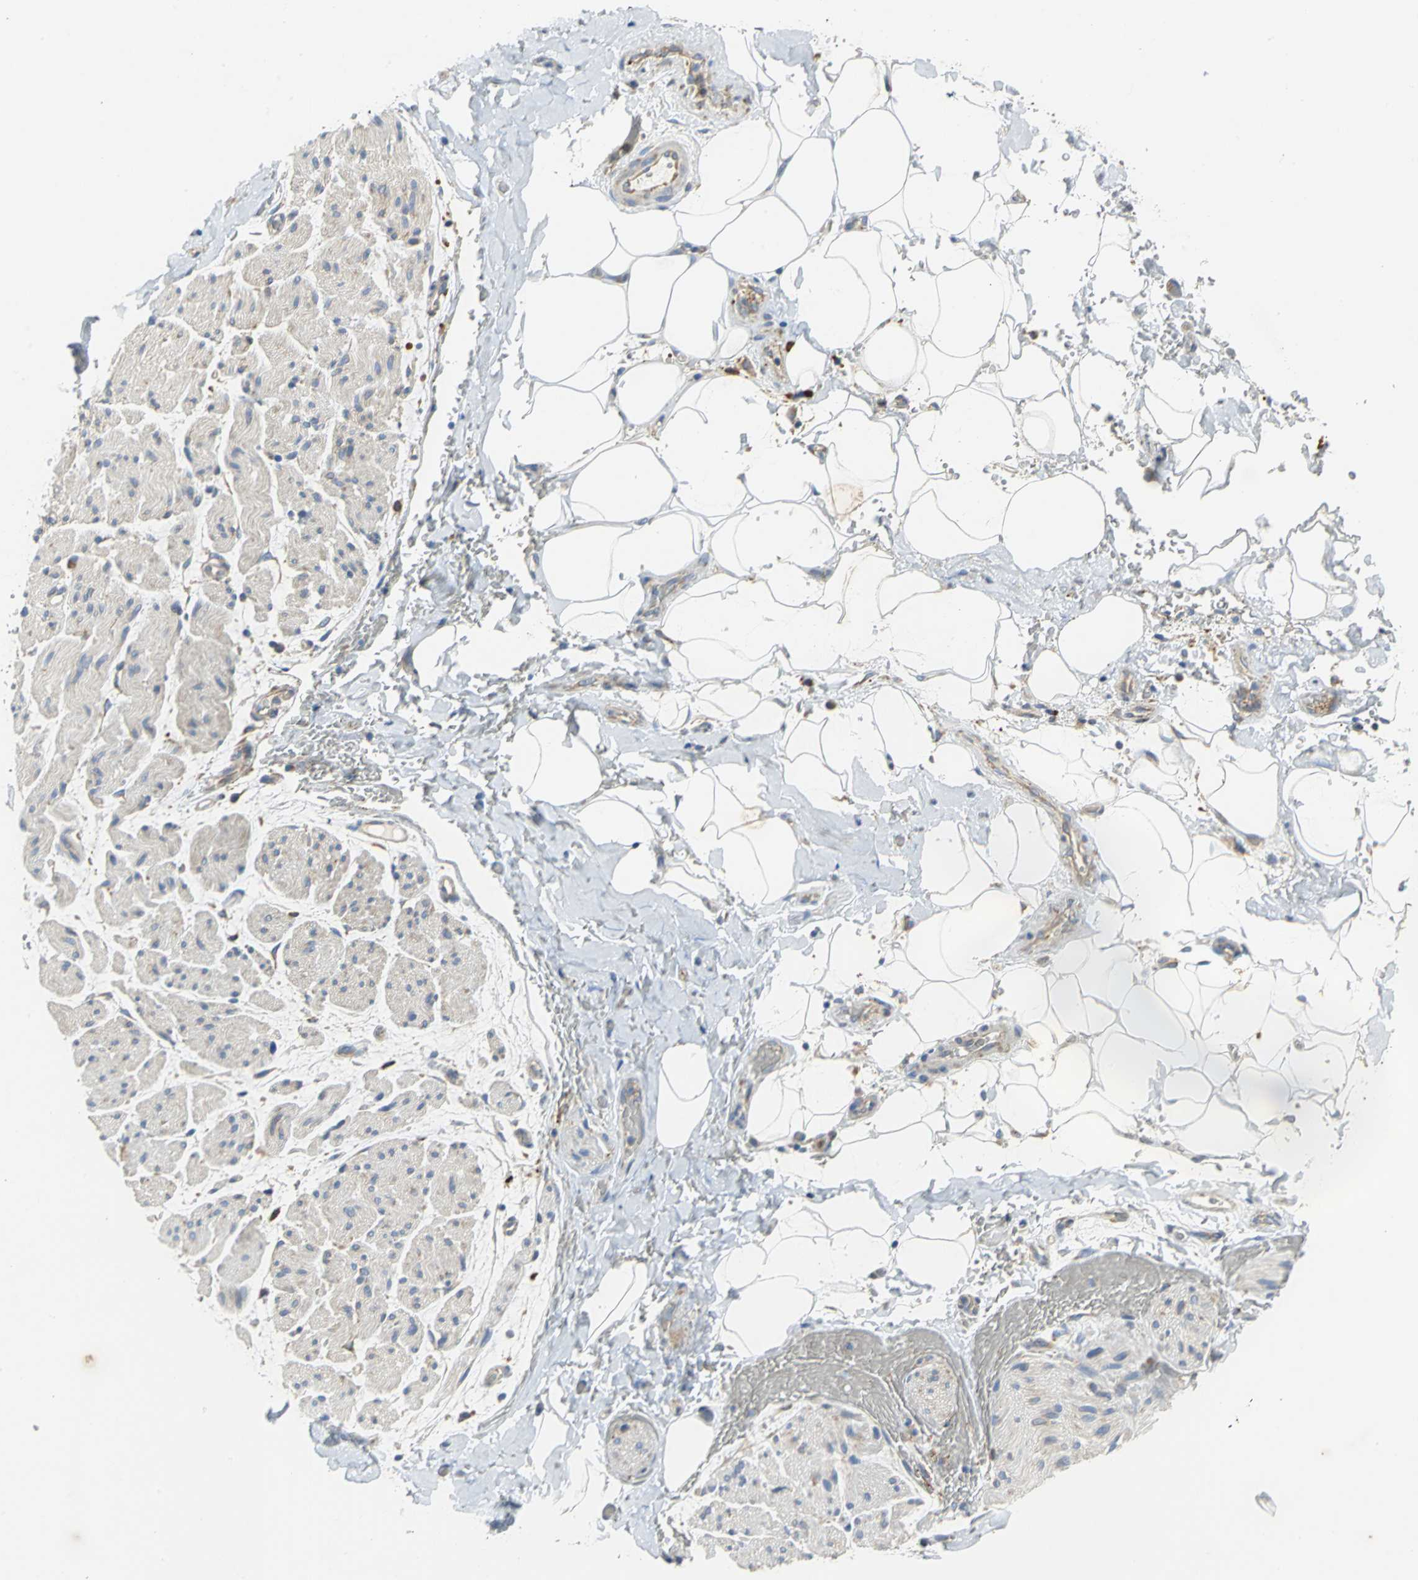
{"staining": {"intensity": "negative", "quantity": "none", "location": "none"}, "tissue": "adipose tissue", "cell_type": "Adipocytes", "image_type": "normal", "snomed": [{"axis": "morphology", "description": "Normal tissue, NOS"}, {"axis": "morphology", "description": "Cholangiocarcinoma"}, {"axis": "topography", "description": "Liver"}, {"axis": "topography", "description": "Peripheral nerve tissue"}], "caption": "There is no significant expression in adipocytes of adipose tissue. Nuclei are stained in blue.", "gene": "TULP4", "patient": {"sex": "male", "age": 50}}